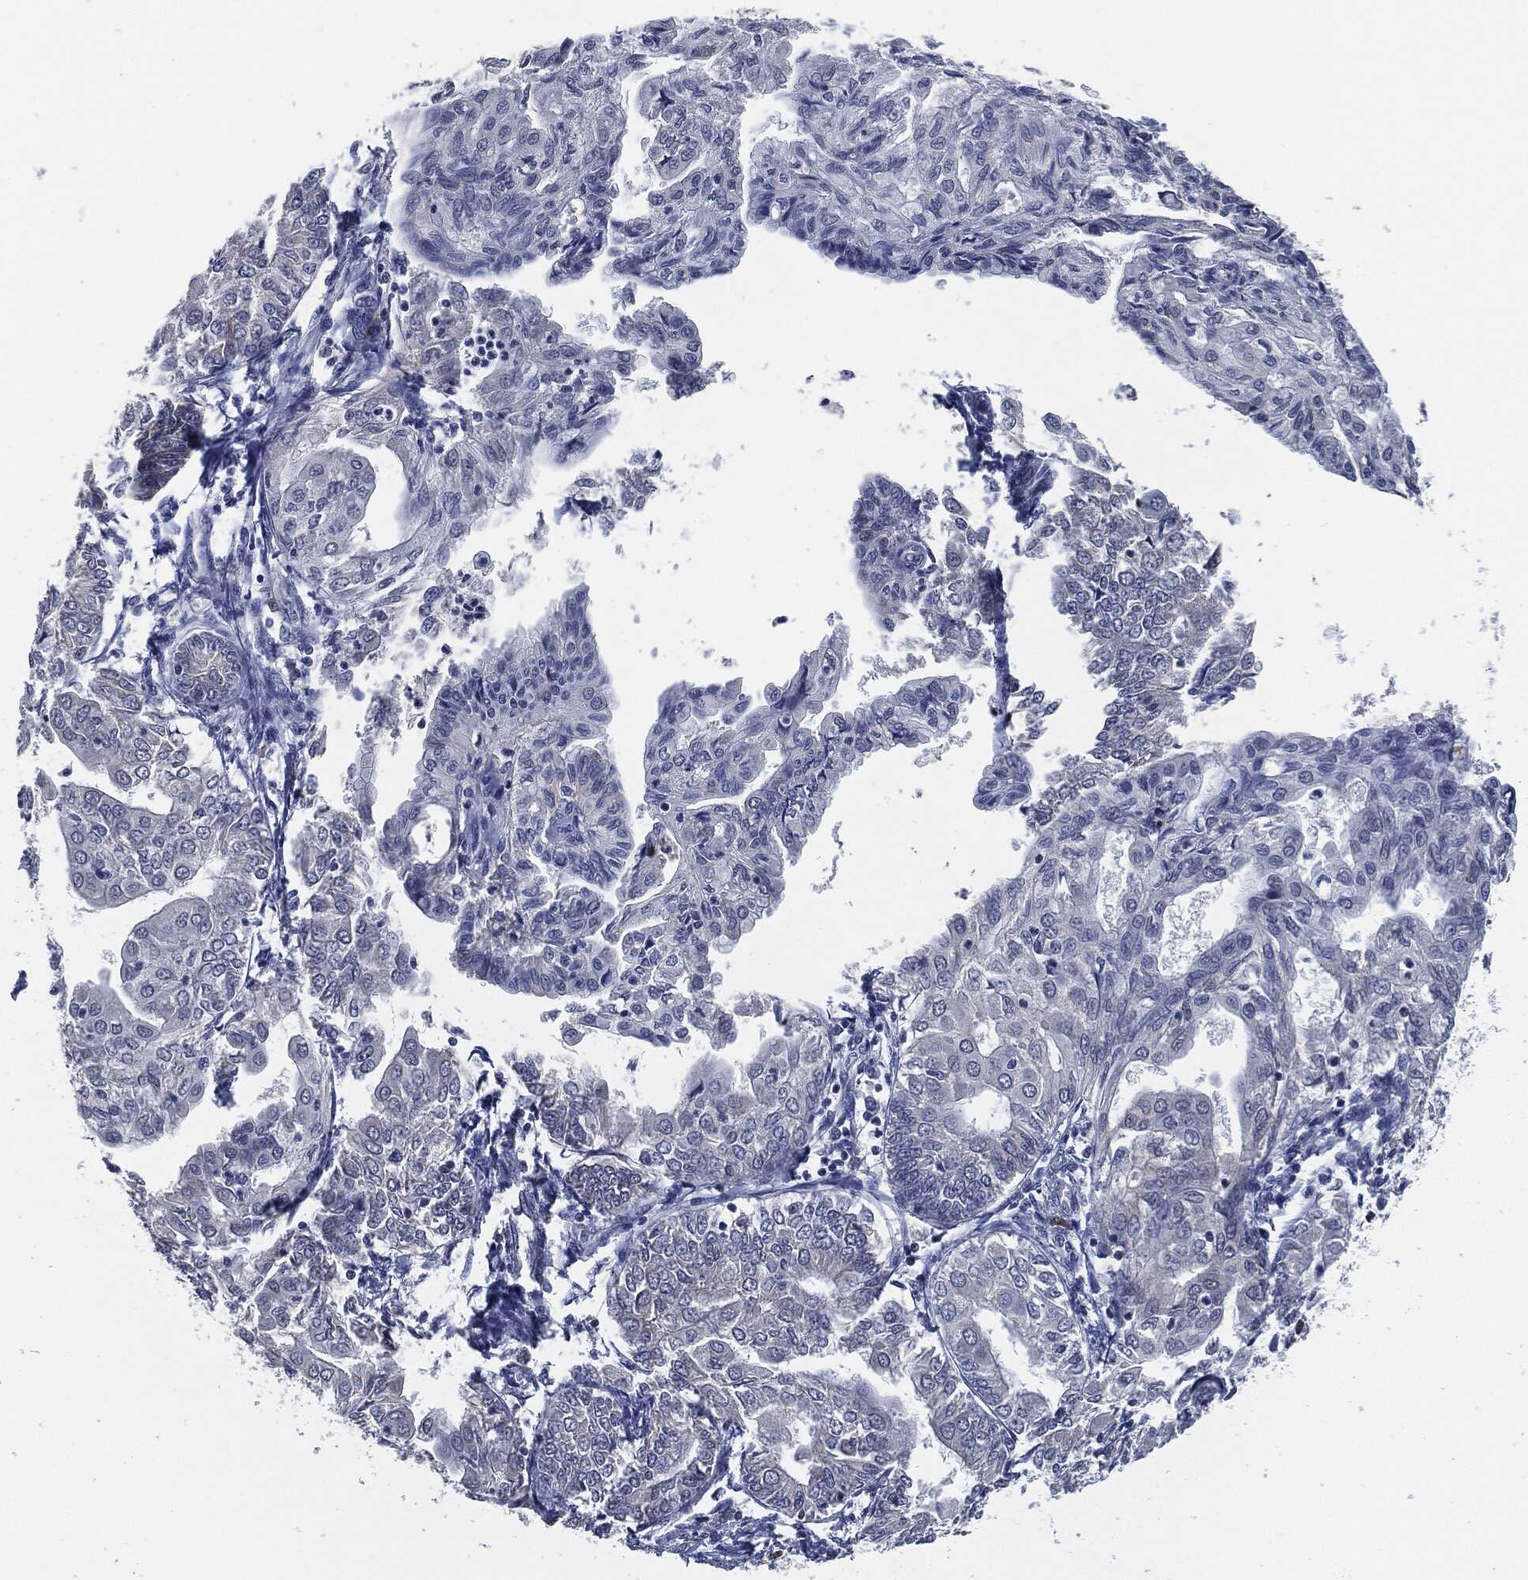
{"staining": {"intensity": "negative", "quantity": "none", "location": "none"}, "tissue": "endometrial cancer", "cell_type": "Tumor cells", "image_type": "cancer", "snomed": [{"axis": "morphology", "description": "Adenocarcinoma, NOS"}, {"axis": "topography", "description": "Endometrium"}], "caption": "The IHC image has no significant staining in tumor cells of adenocarcinoma (endometrial) tissue.", "gene": "IL2RG", "patient": {"sex": "female", "age": 68}}